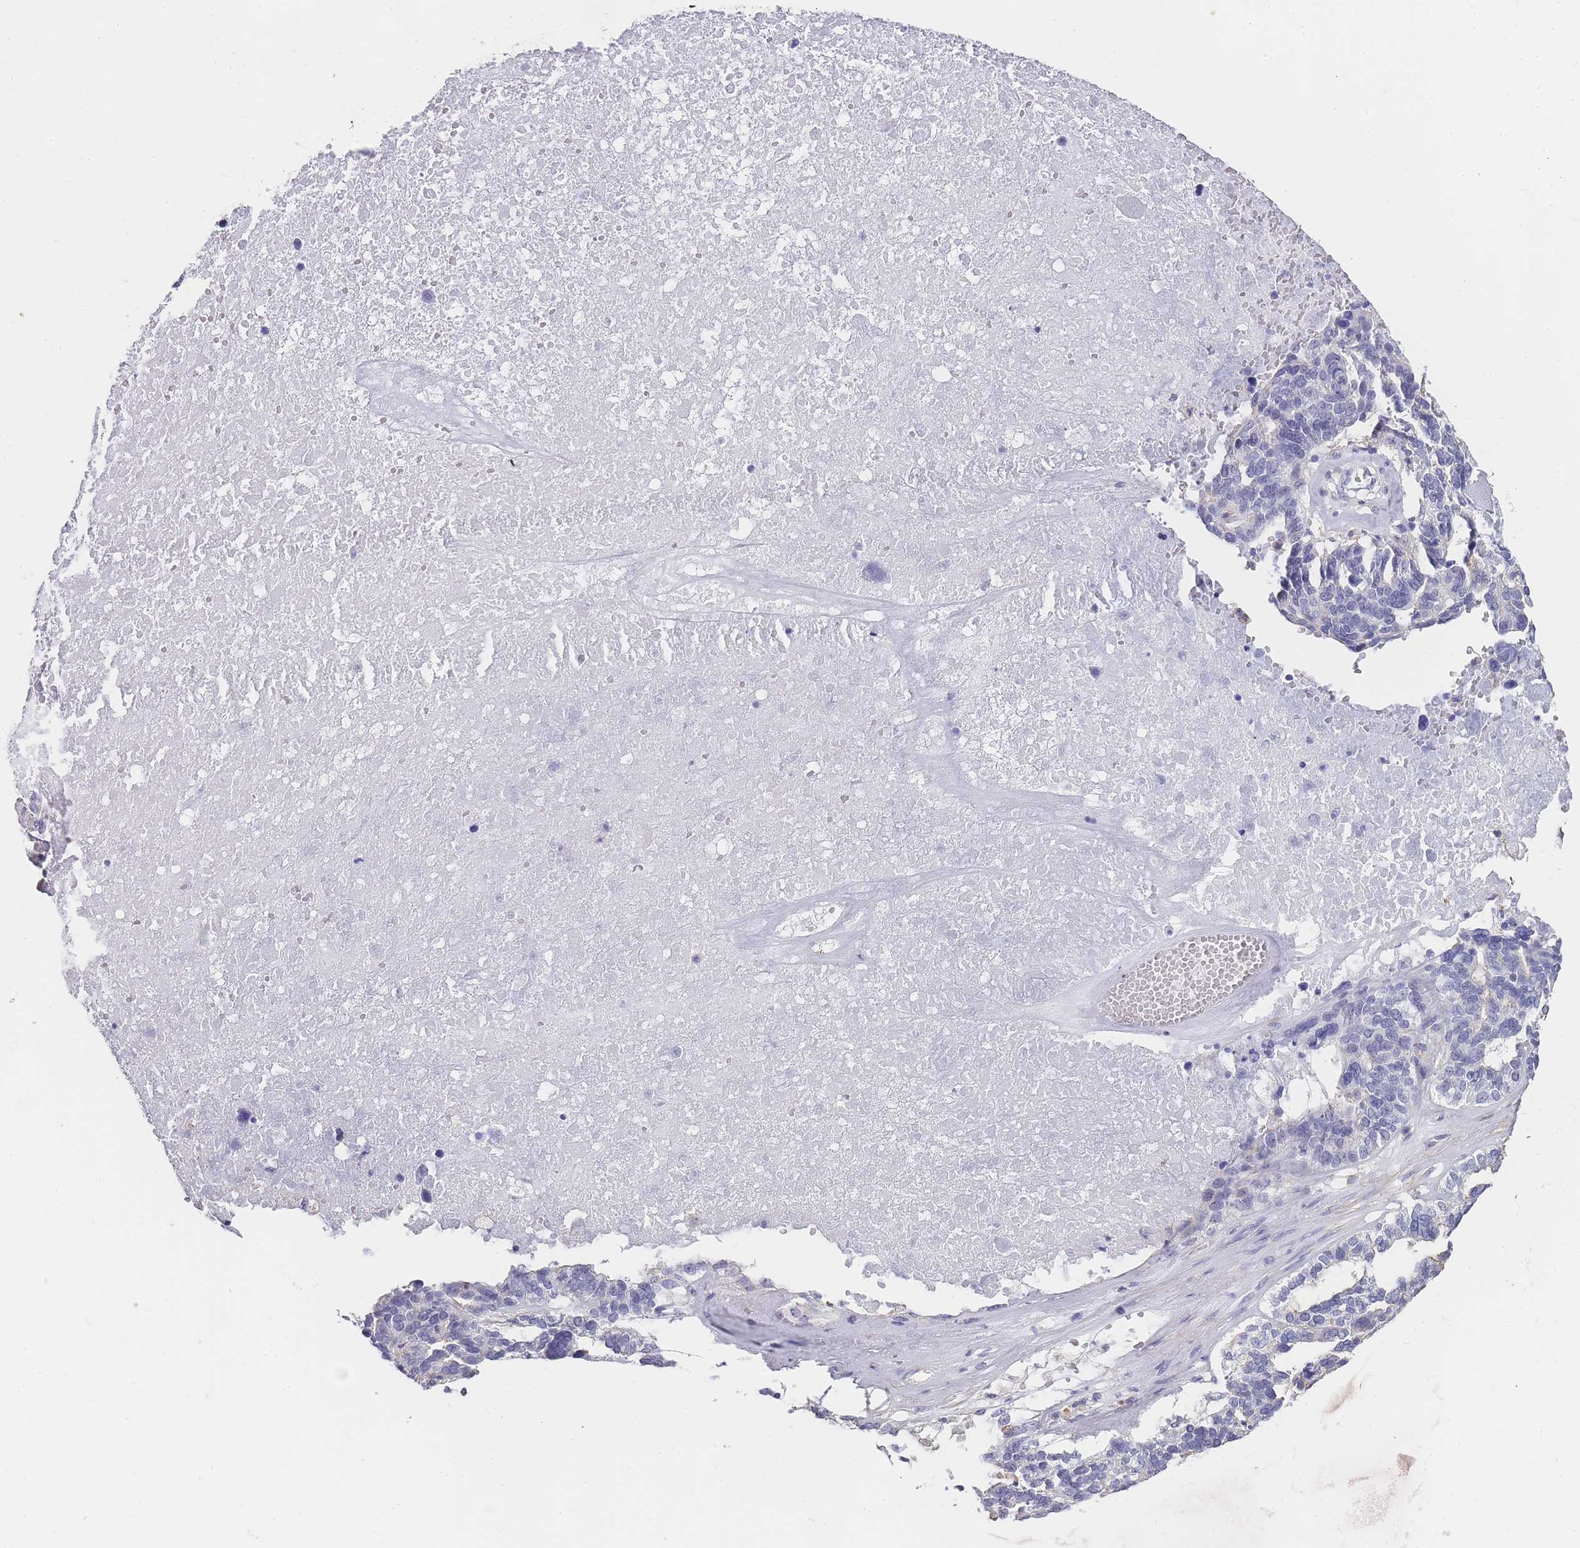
{"staining": {"intensity": "negative", "quantity": "none", "location": "none"}, "tissue": "ovarian cancer", "cell_type": "Tumor cells", "image_type": "cancer", "snomed": [{"axis": "morphology", "description": "Cystadenocarcinoma, serous, NOS"}, {"axis": "topography", "description": "Ovary"}], "caption": "DAB (3,3'-diaminobenzidine) immunohistochemical staining of human ovarian cancer (serous cystadenocarcinoma) shows no significant staining in tumor cells.", "gene": "NOP14", "patient": {"sex": "female", "age": 59}}